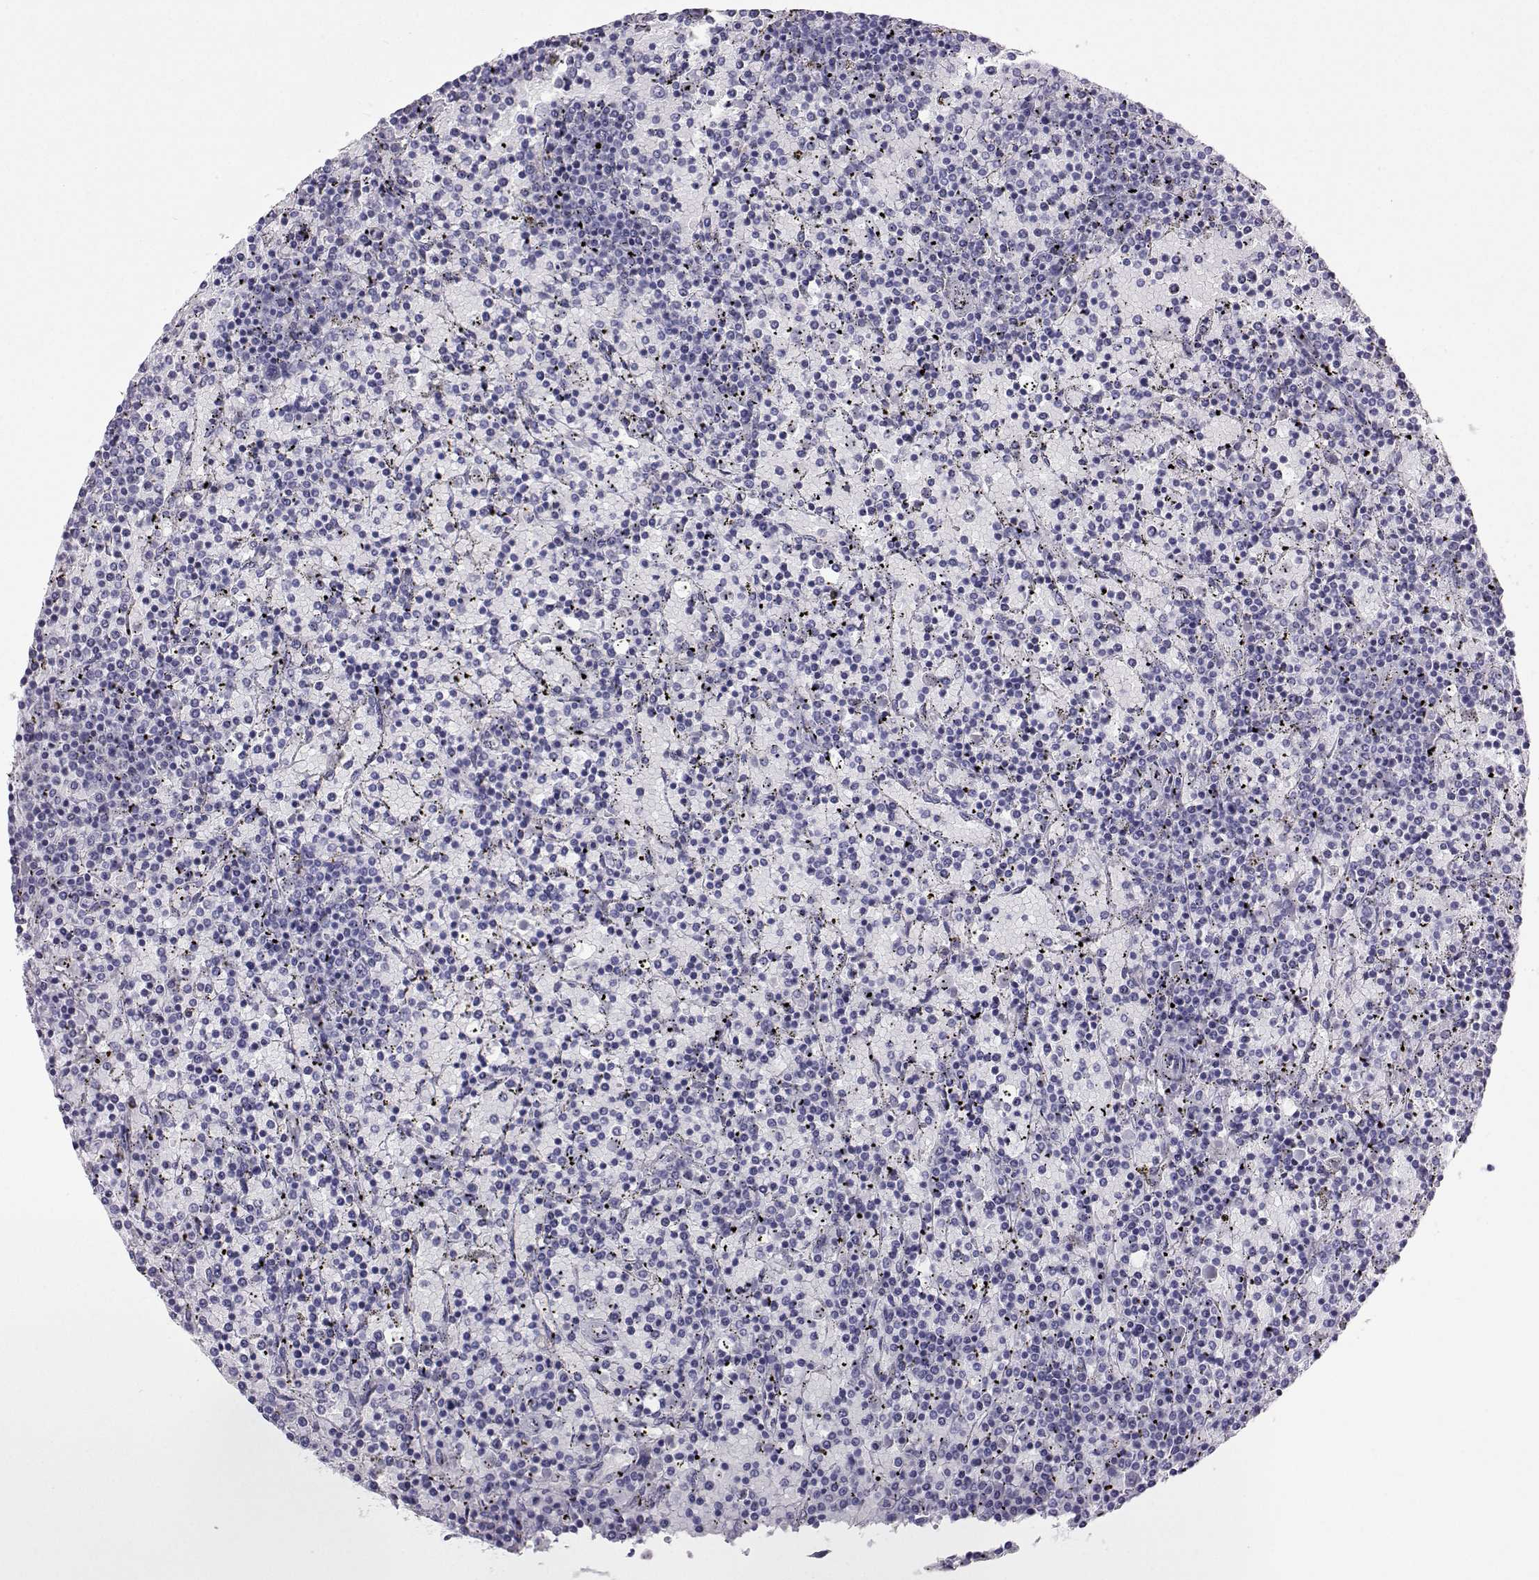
{"staining": {"intensity": "negative", "quantity": "none", "location": "none"}, "tissue": "lymphoma", "cell_type": "Tumor cells", "image_type": "cancer", "snomed": [{"axis": "morphology", "description": "Malignant lymphoma, non-Hodgkin's type, Low grade"}, {"axis": "topography", "description": "Spleen"}], "caption": "Immunohistochemical staining of low-grade malignant lymphoma, non-Hodgkin's type exhibits no significant expression in tumor cells.", "gene": "PLIN4", "patient": {"sex": "female", "age": 77}}